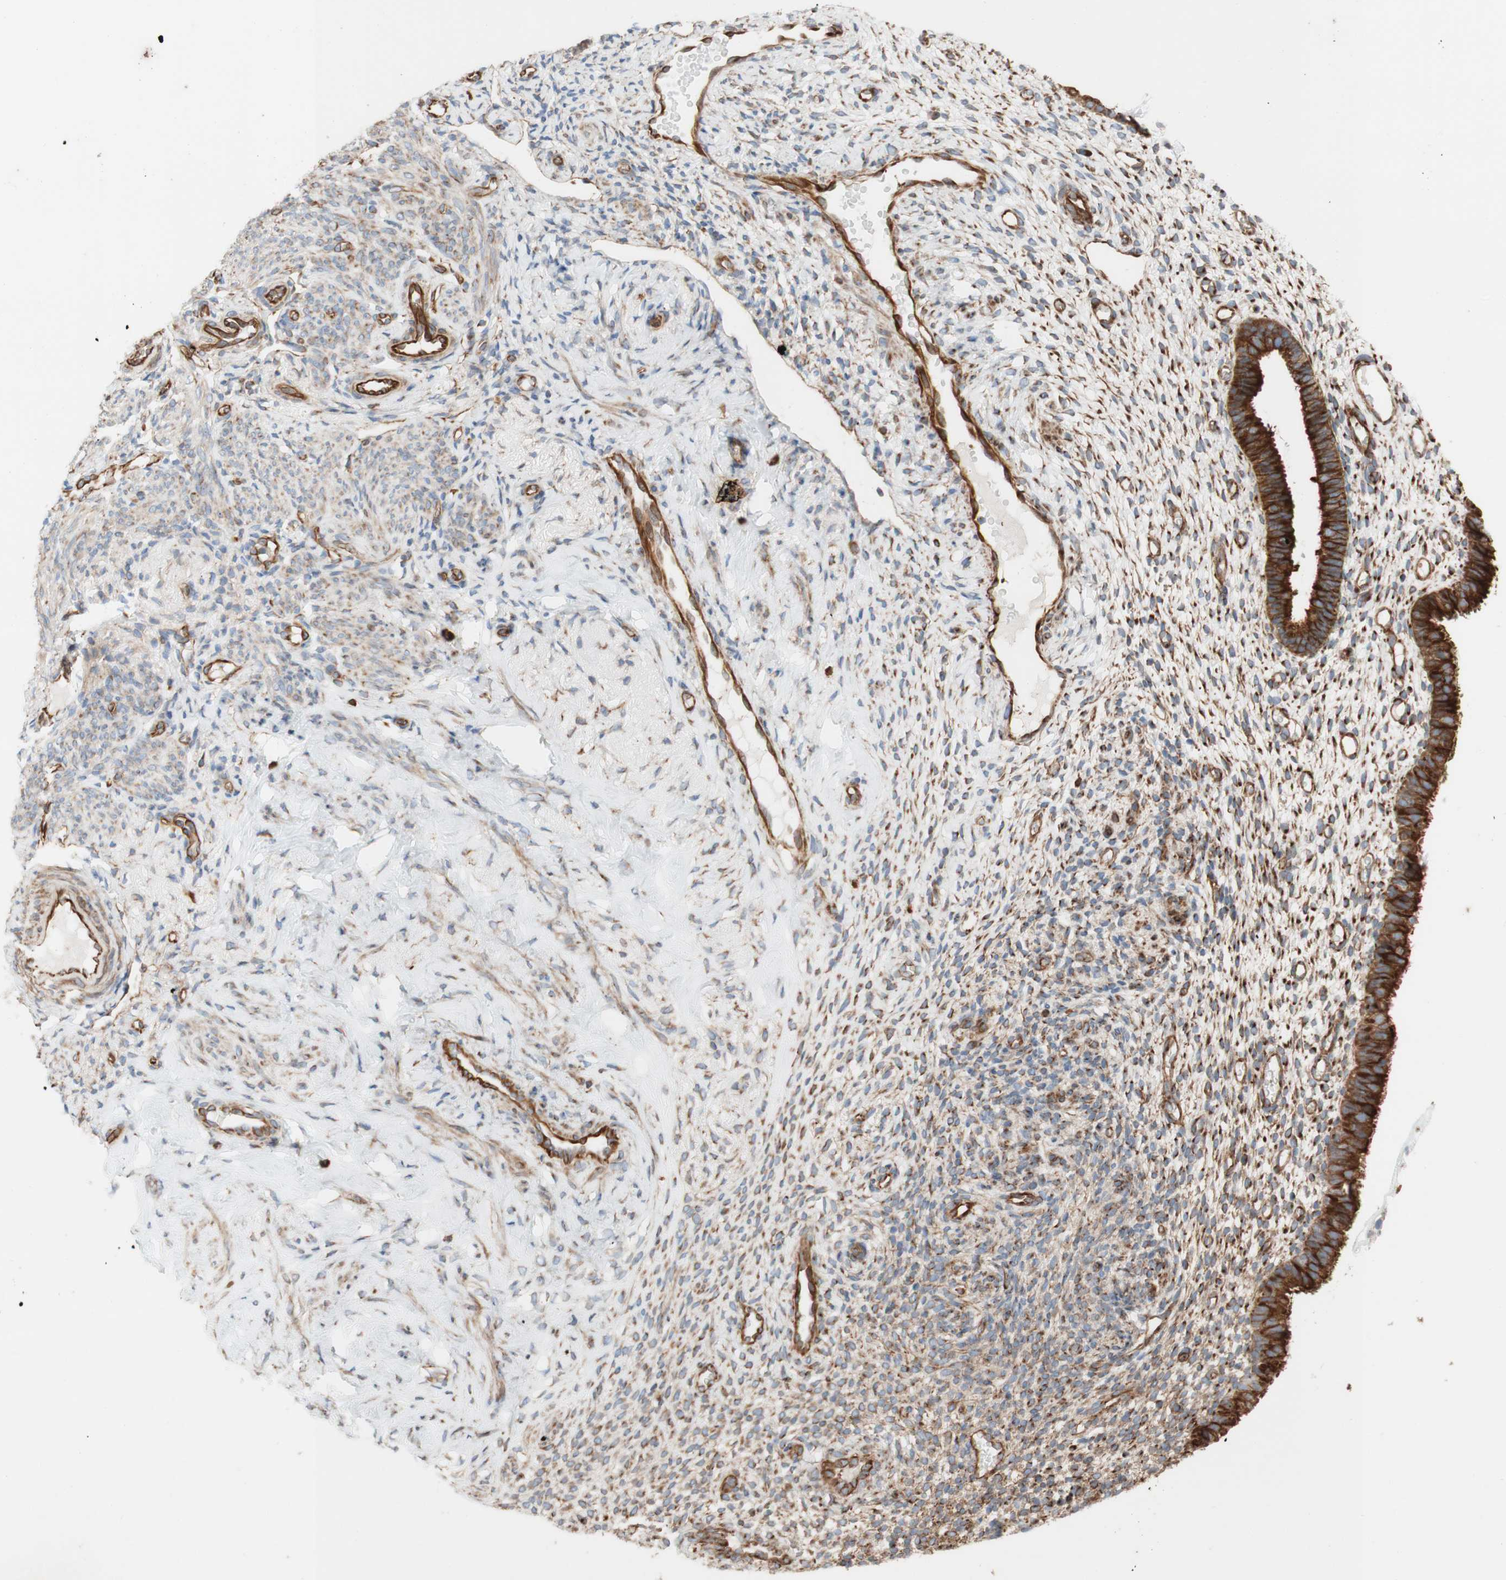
{"staining": {"intensity": "weak", "quantity": ">75%", "location": "cytoplasmic/membranous"}, "tissue": "endometrium", "cell_type": "Cells in endometrial stroma", "image_type": "normal", "snomed": [{"axis": "morphology", "description": "Normal tissue, NOS"}, {"axis": "topography", "description": "Endometrium"}], "caption": "A histopathology image showing weak cytoplasmic/membranous expression in about >75% of cells in endometrial stroma in benign endometrium, as visualized by brown immunohistochemical staining.", "gene": "C1orf43", "patient": {"sex": "female", "age": 61}}